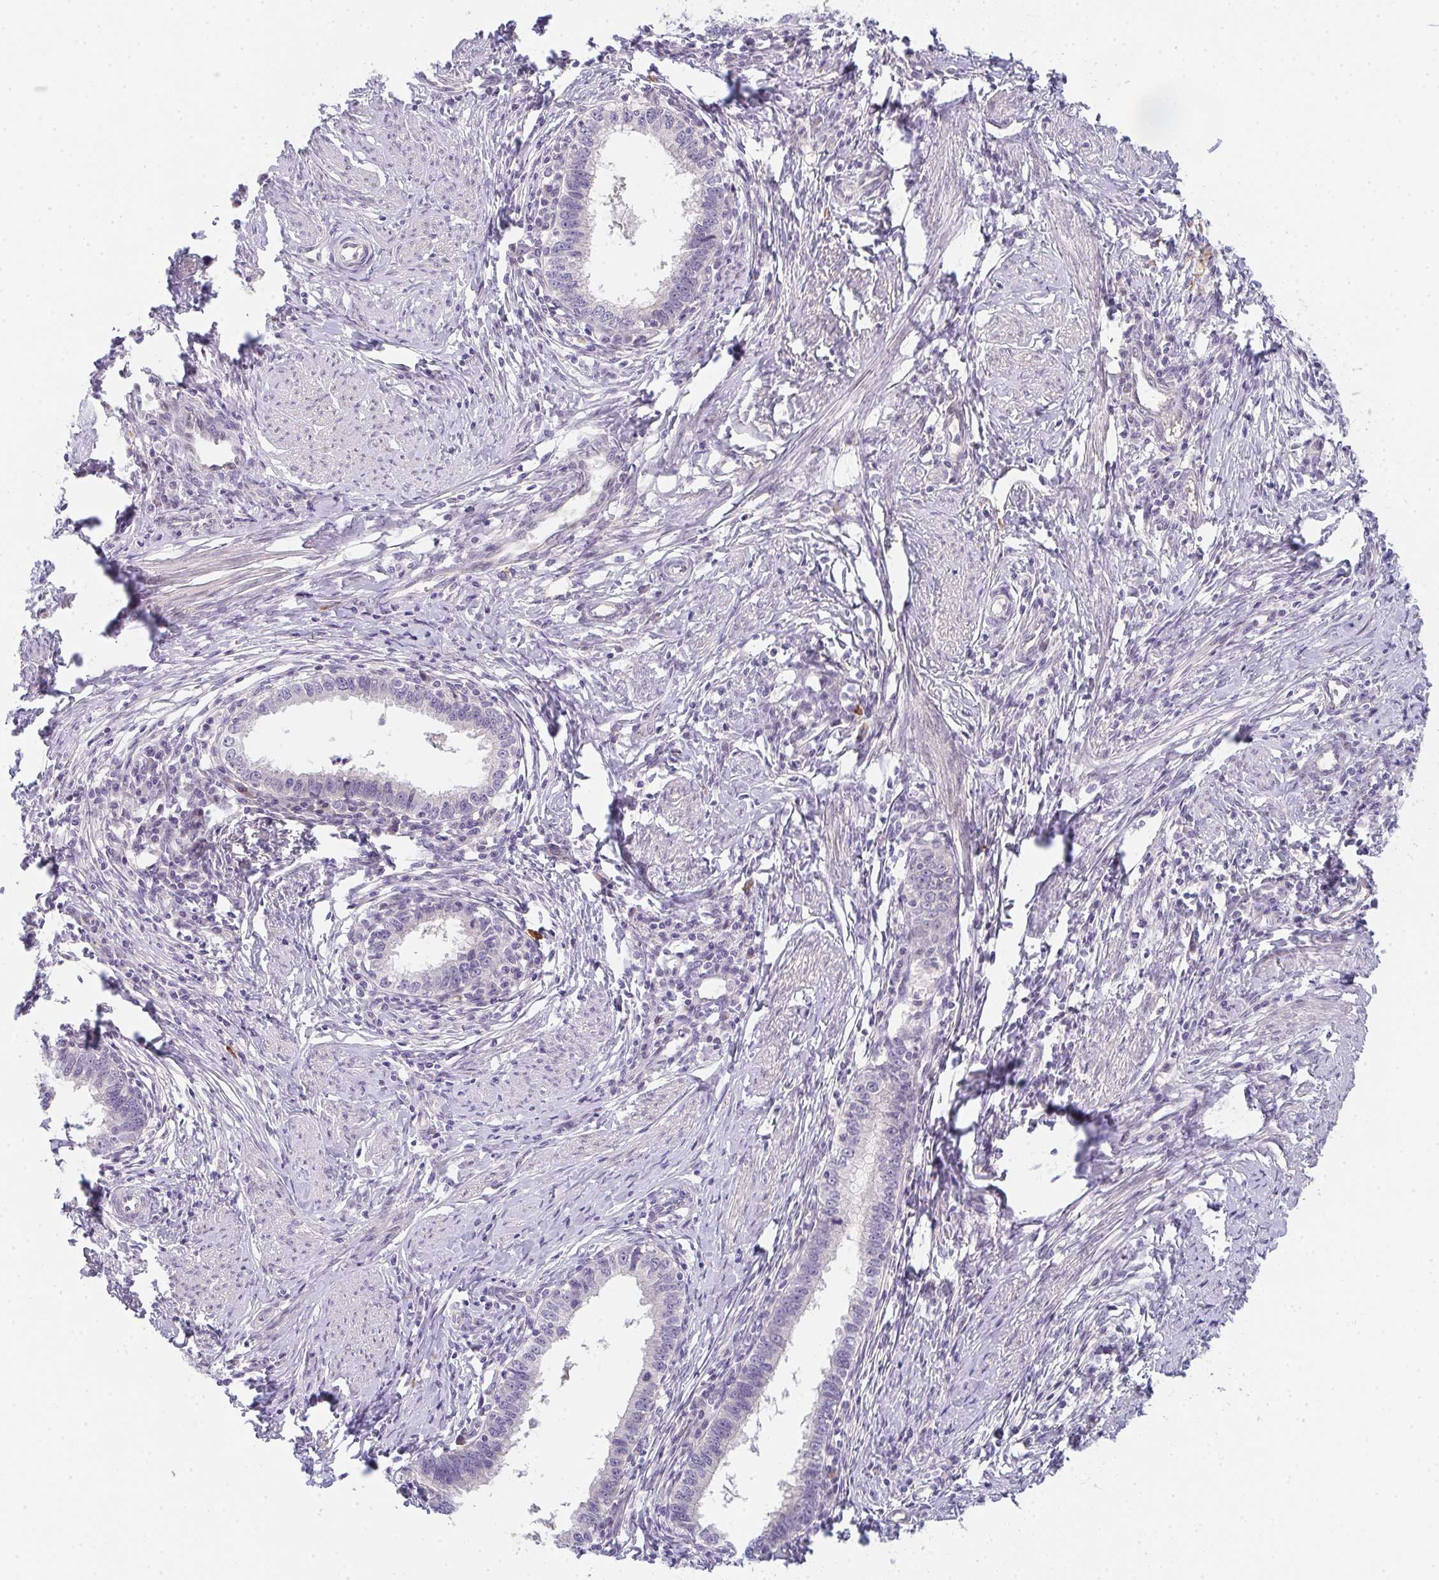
{"staining": {"intensity": "negative", "quantity": "none", "location": "none"}, "tissue": "cervical cancer", "cell_type": "Tumor cells", "image_type": "cancer", "snomed": [{"axis": "morphology", "description": "Adenocarcinoma, NOS"}, {"axis": "topography", "description": "Cervix"}], "caption": "IHC image of cervical adenocarcinoma stained for a protein (brown), which reveals no expression in tumor cells.", "gene": "TNFRSF10A", "patient": {"sex": "female", "age": 36}}